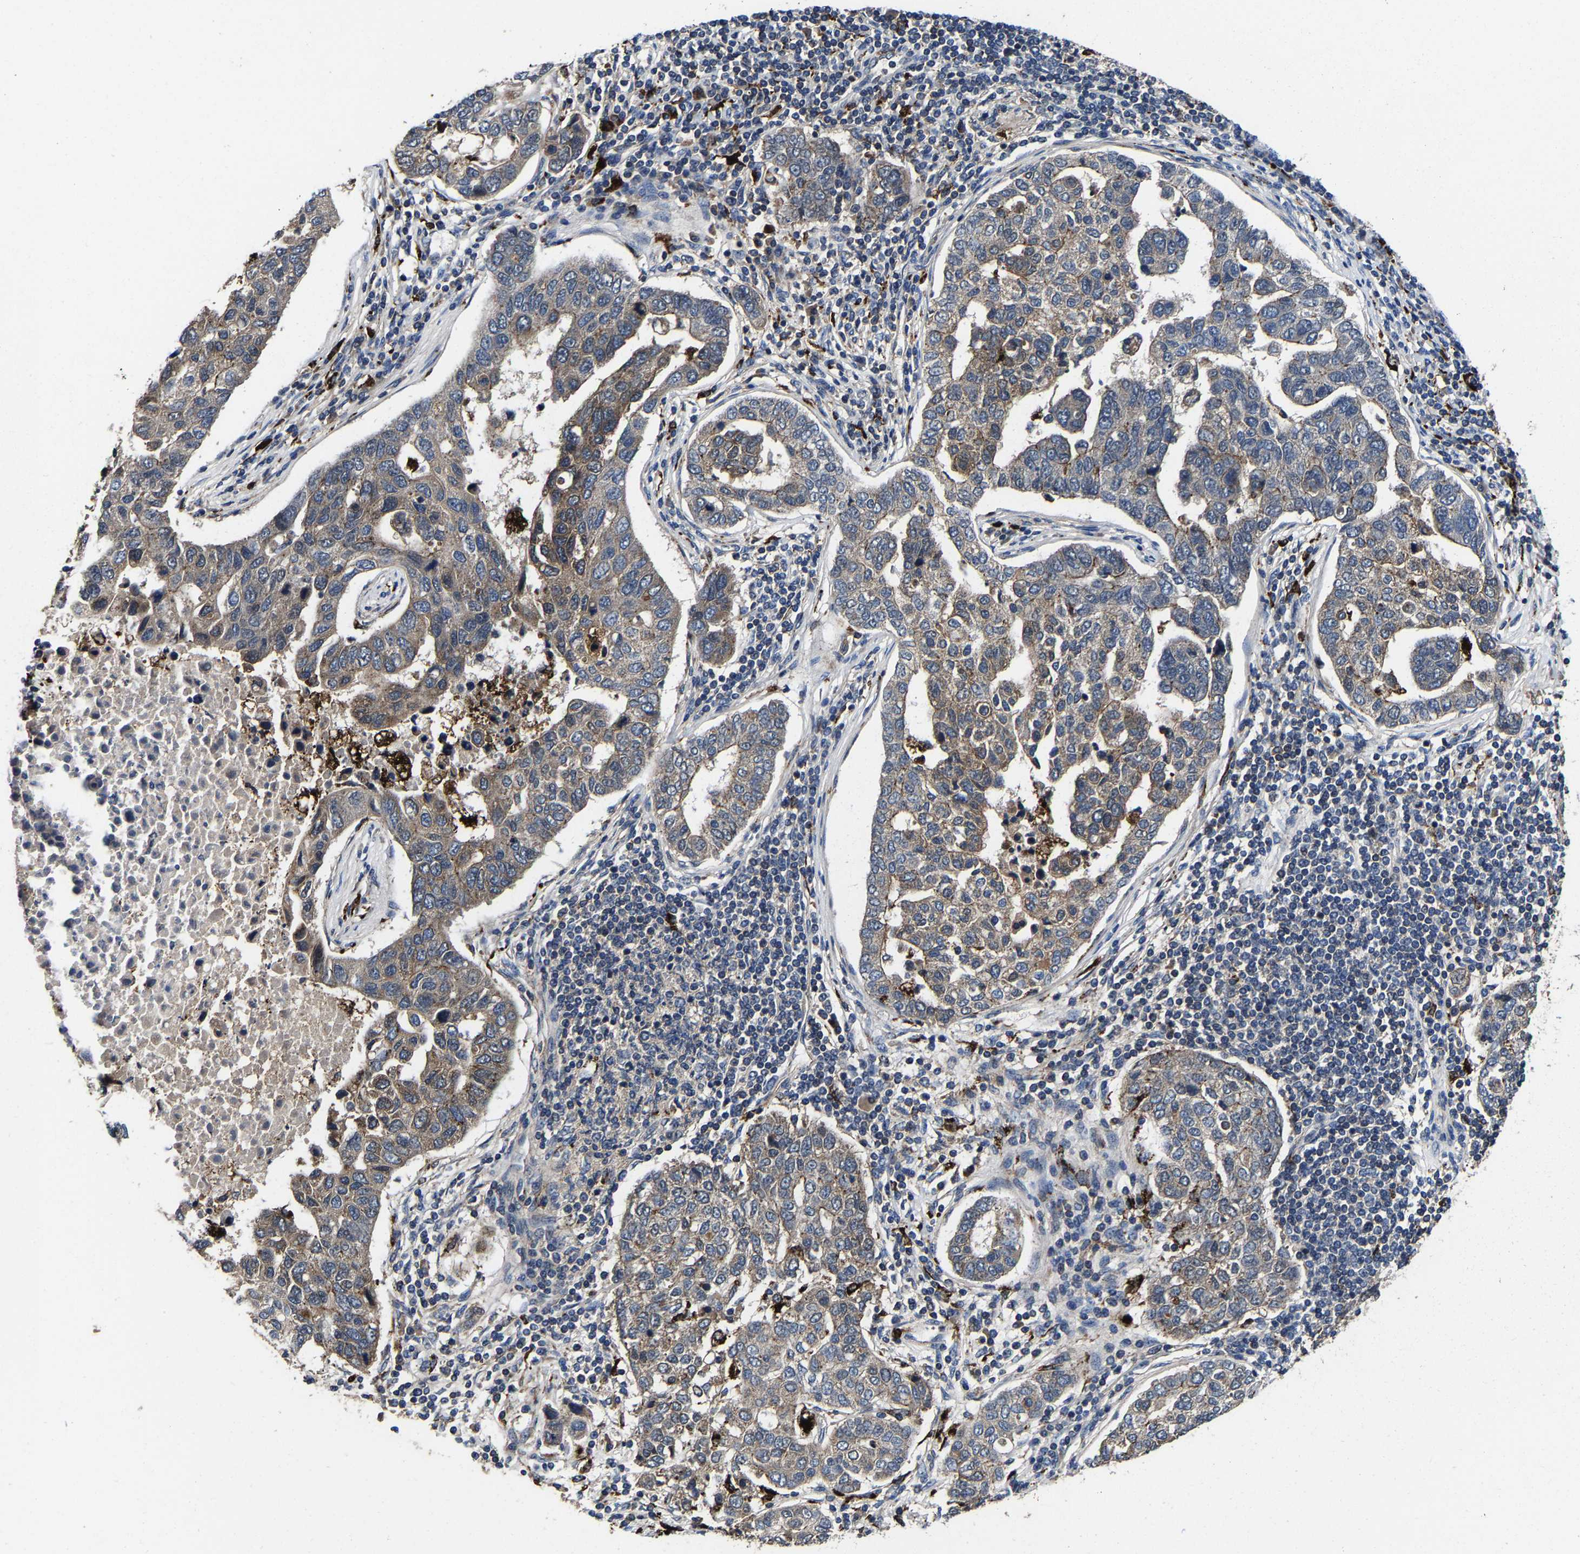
{"staining": {"intensity": "weak", "quantity": "<25%", "location": "cytoplasmic/membranous"}, "tissue": "pancreatic cancer", "cell_type": "Tumor cells", "image_type": "cancer", "snomed": [{"axis": "morphology", "description": "Adenocarcinoma, NOS"}, {"axis": "topography", "description": "Pancreas"}], "caption": "High magnification brightfield microscopy of pancreatic cancer (adenocarcinoma) stained with DAB (3,3'-diaminobenzidine) (brown) and counterstained with hematoxylin (blue): tumor cells show no significant expression. The staining is performed using DAB (3,3'-diaminobenzidine) brown chromogen with nuclei counter-stained in using hematoxylin.", "gene": "ZCCHC7", "patient": {"sex": "female", "age": 61}}